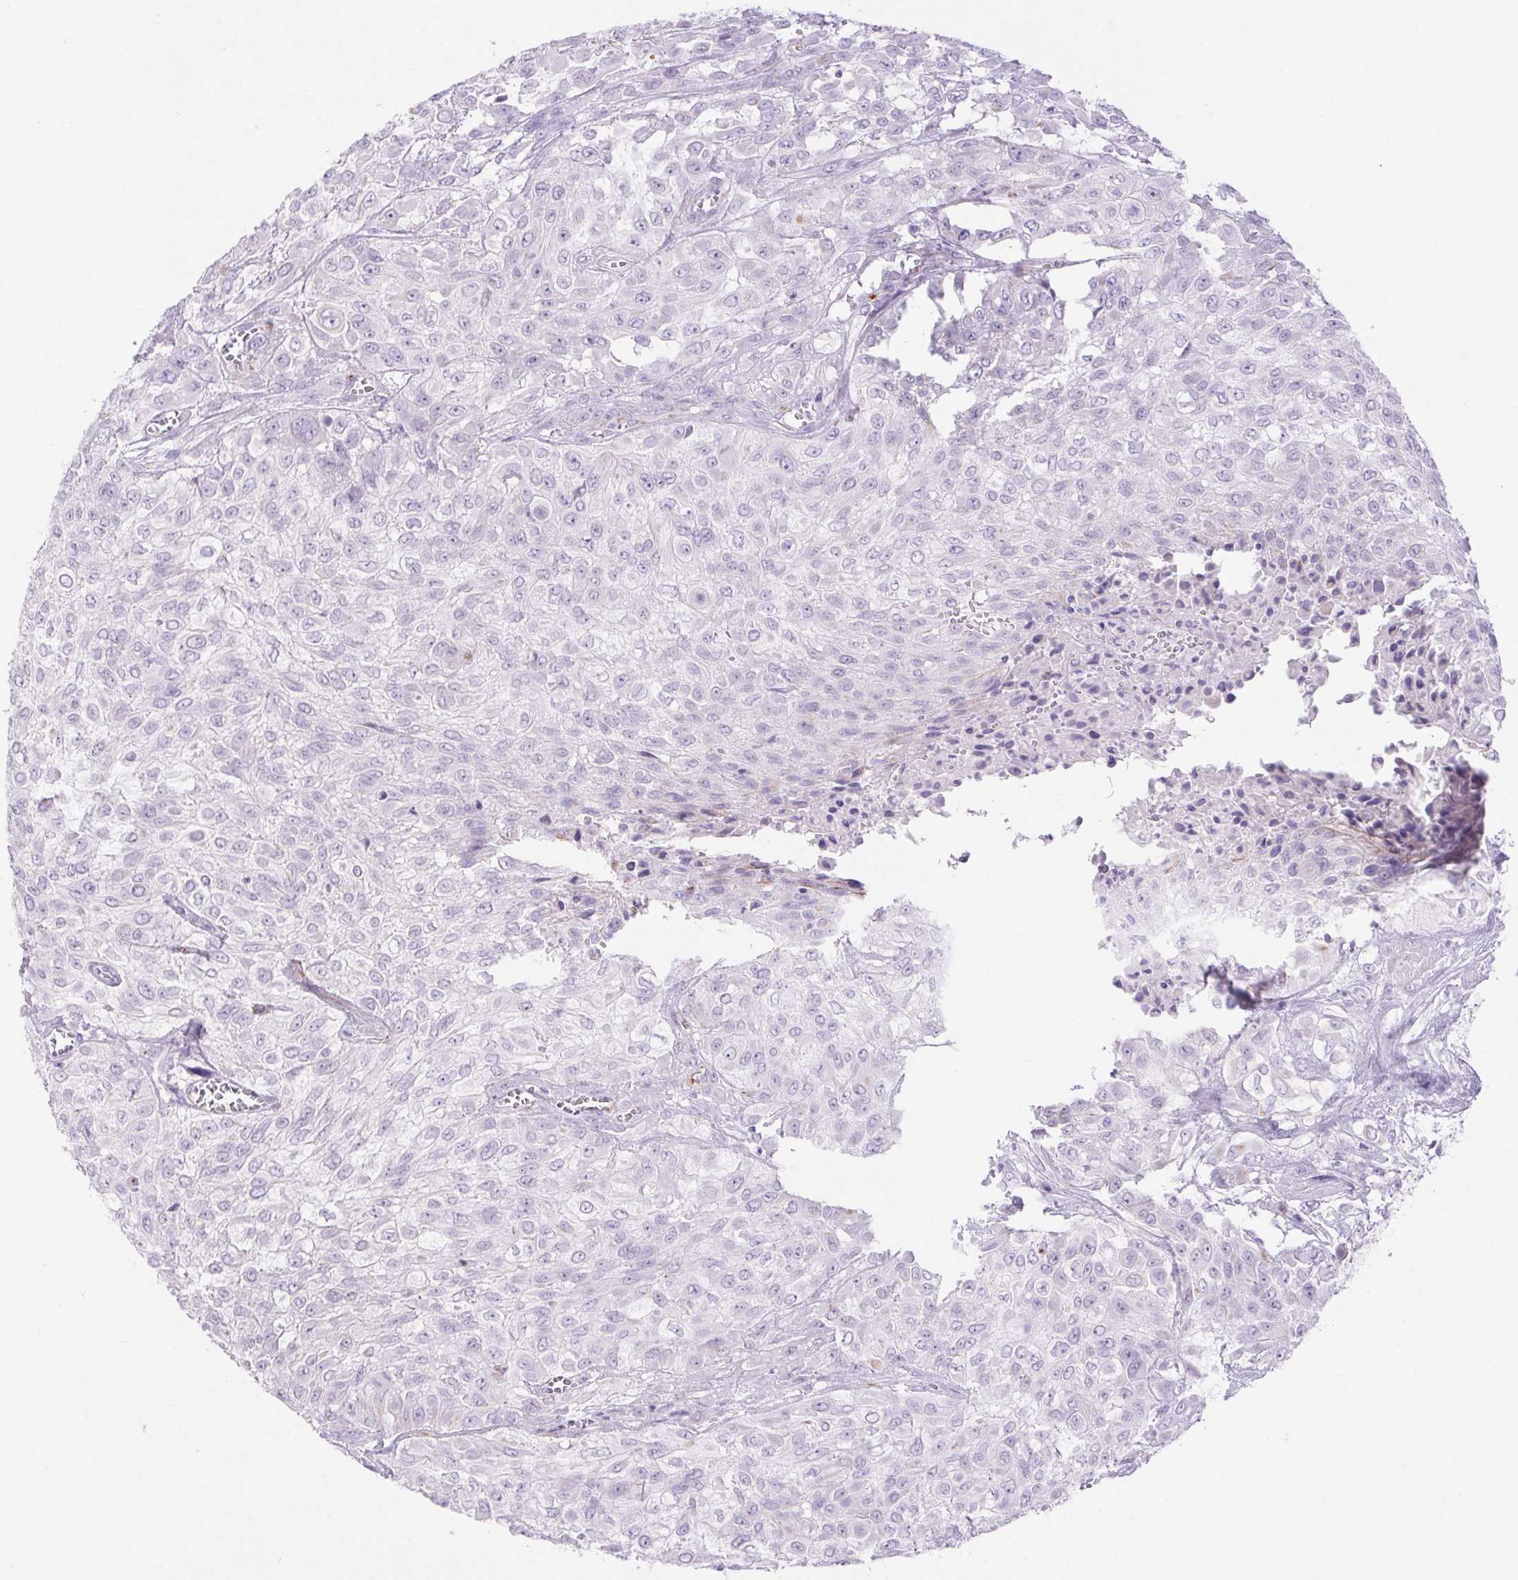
{"staining": {"intensity": "negative", "quantity": "none", "location": "none"}, "tissue": "urothelial cancer", "cell_type": "Tumor cells", "image_type": "cancer", "snomed": [{"axis": "morphology", "description": "Urothelial carcinoma, High grade"}, {"axis": "topography", "description": "Urinary bladder"}], "caption": "DAB immunohistochemical staining of urothelial cancer displays no significant staining in tumor cells.", "gene": "ERP27", "patient": {"sex": "male", "age": 57}}